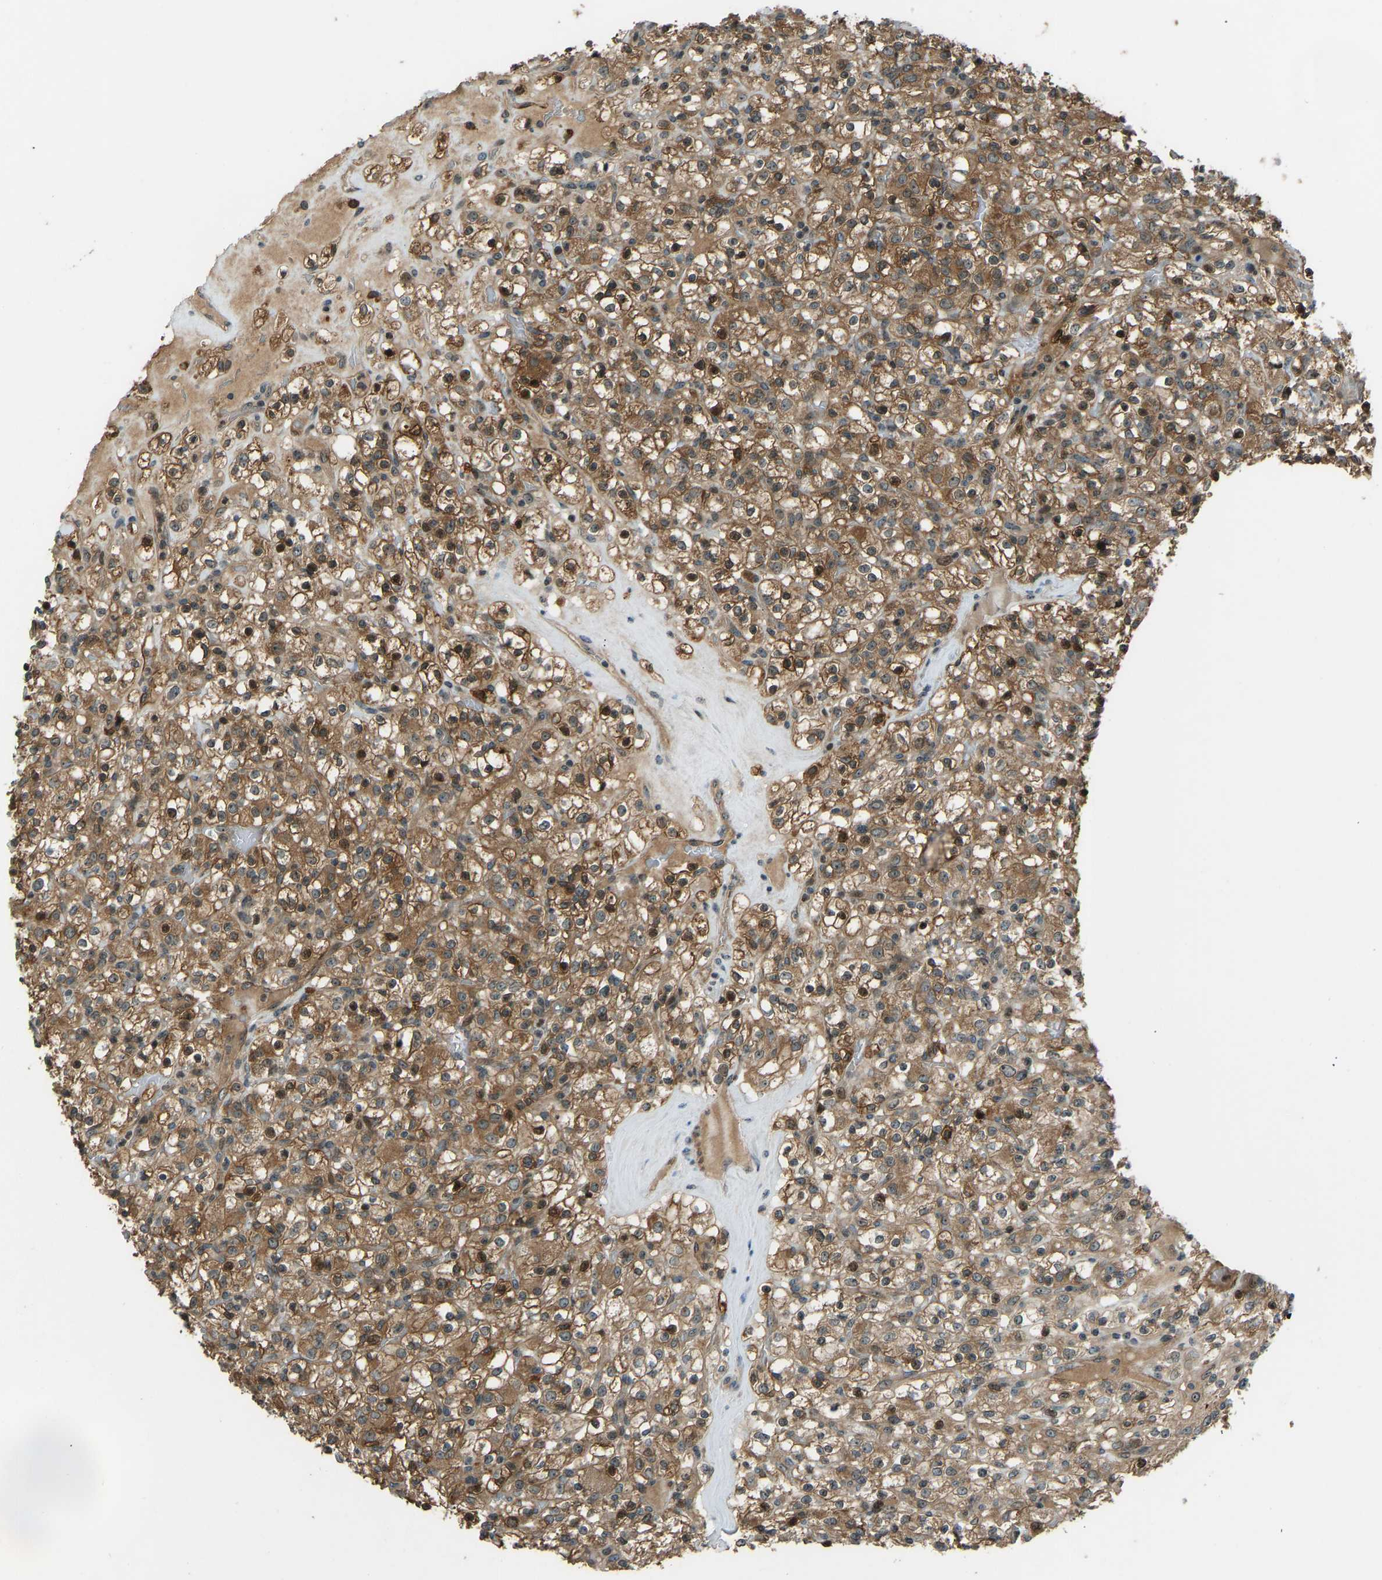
{"staining": {"intensity": "moderate", "quantity": ">75%", "location": "cytoplasmic/membranous,nuclear"}, "tissue": "renal cancer", "cell_type": "Tumor cells", "image_type": "cancer", "snomed": [{"axis": "morphology", "description": "Normal tissue, NOS"}, {"axis": "morphology", "description": "Adenocarcinoma, NOS"}, {"axis": "topography", "description": "Kidney"}], "caption": "Renal adenocarcinoma stained with immunohistochemistry (IHC) reveals moderate cytoplasmic/membranous and nuclear expression in approximately >75% of tumor cells. The staining was performed using DAB (3,3'-diaminobenzidine) to visualize the protein expression in brown, while the nuclei were stained in blue with hematoxylin (Magnification: 20x).", "gene": "SVOPL", "patient": {"sex": "female", "age": 72}}